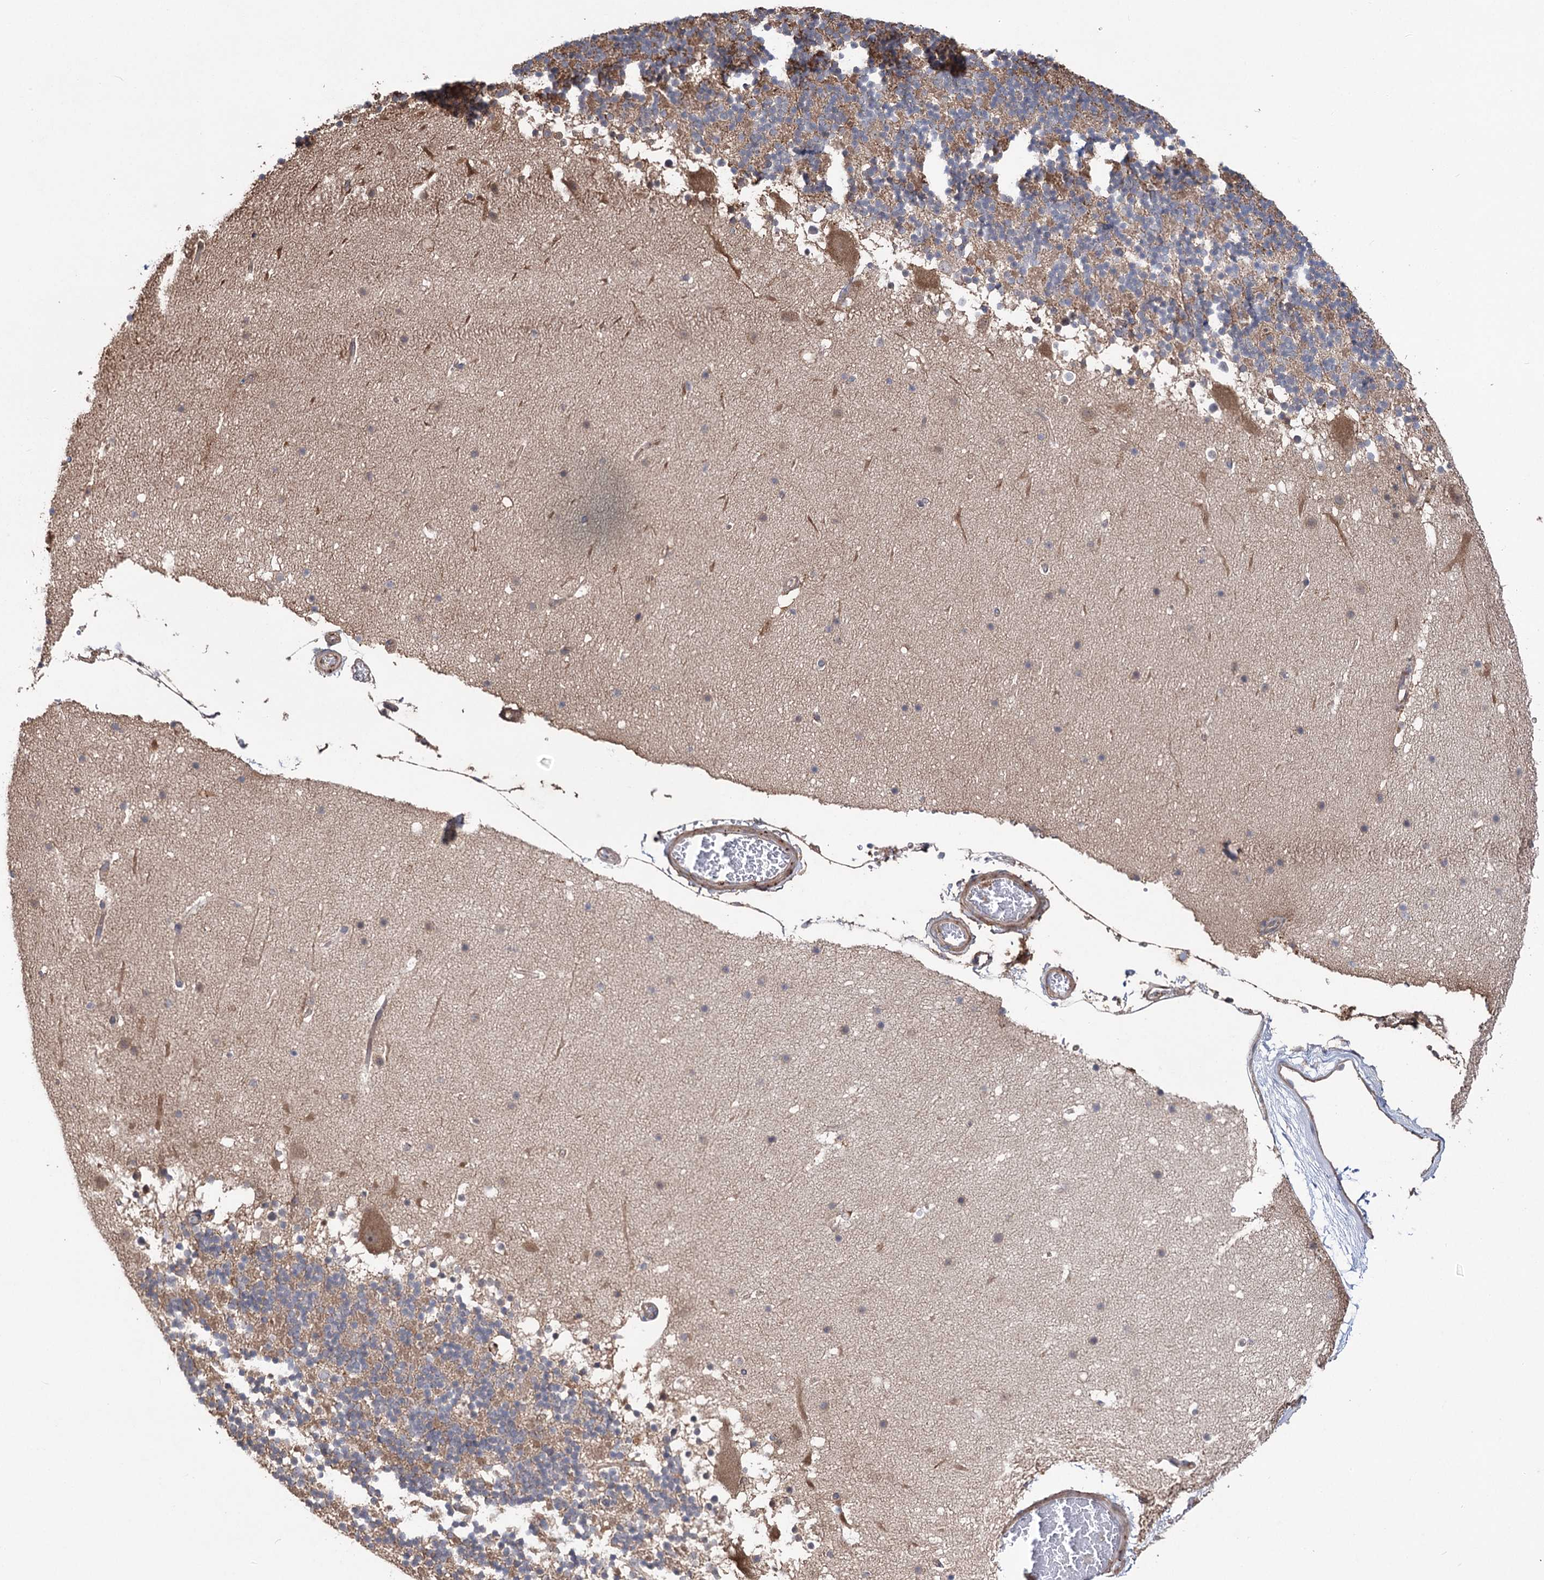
{"staining": {"intensity": "moderate", "quantity": "<25%", "location": "cytoplasmic/membranous"}, "tissue": "cerebellum", "cell_type": "Cells in granular layer", "image_type": "normal", "snomed": [{"axis": "morphology", "description": "Normal tissue, NOS"}, {"axis": "topography", "description": "Cerebellum"}], "caption": "An IHC photomicrograph of normal tissue is shown. Protein staining in brown shows moderate cytoplasmic/membranous positivity in cerebellum within cells in granular layer. (DAB (3,3'-diaminobenzidine) IHC, brown staining for protein, blue staining for nuclei).", "gene": "LARS2", "patient": {"sex": "male", "age": 57}}